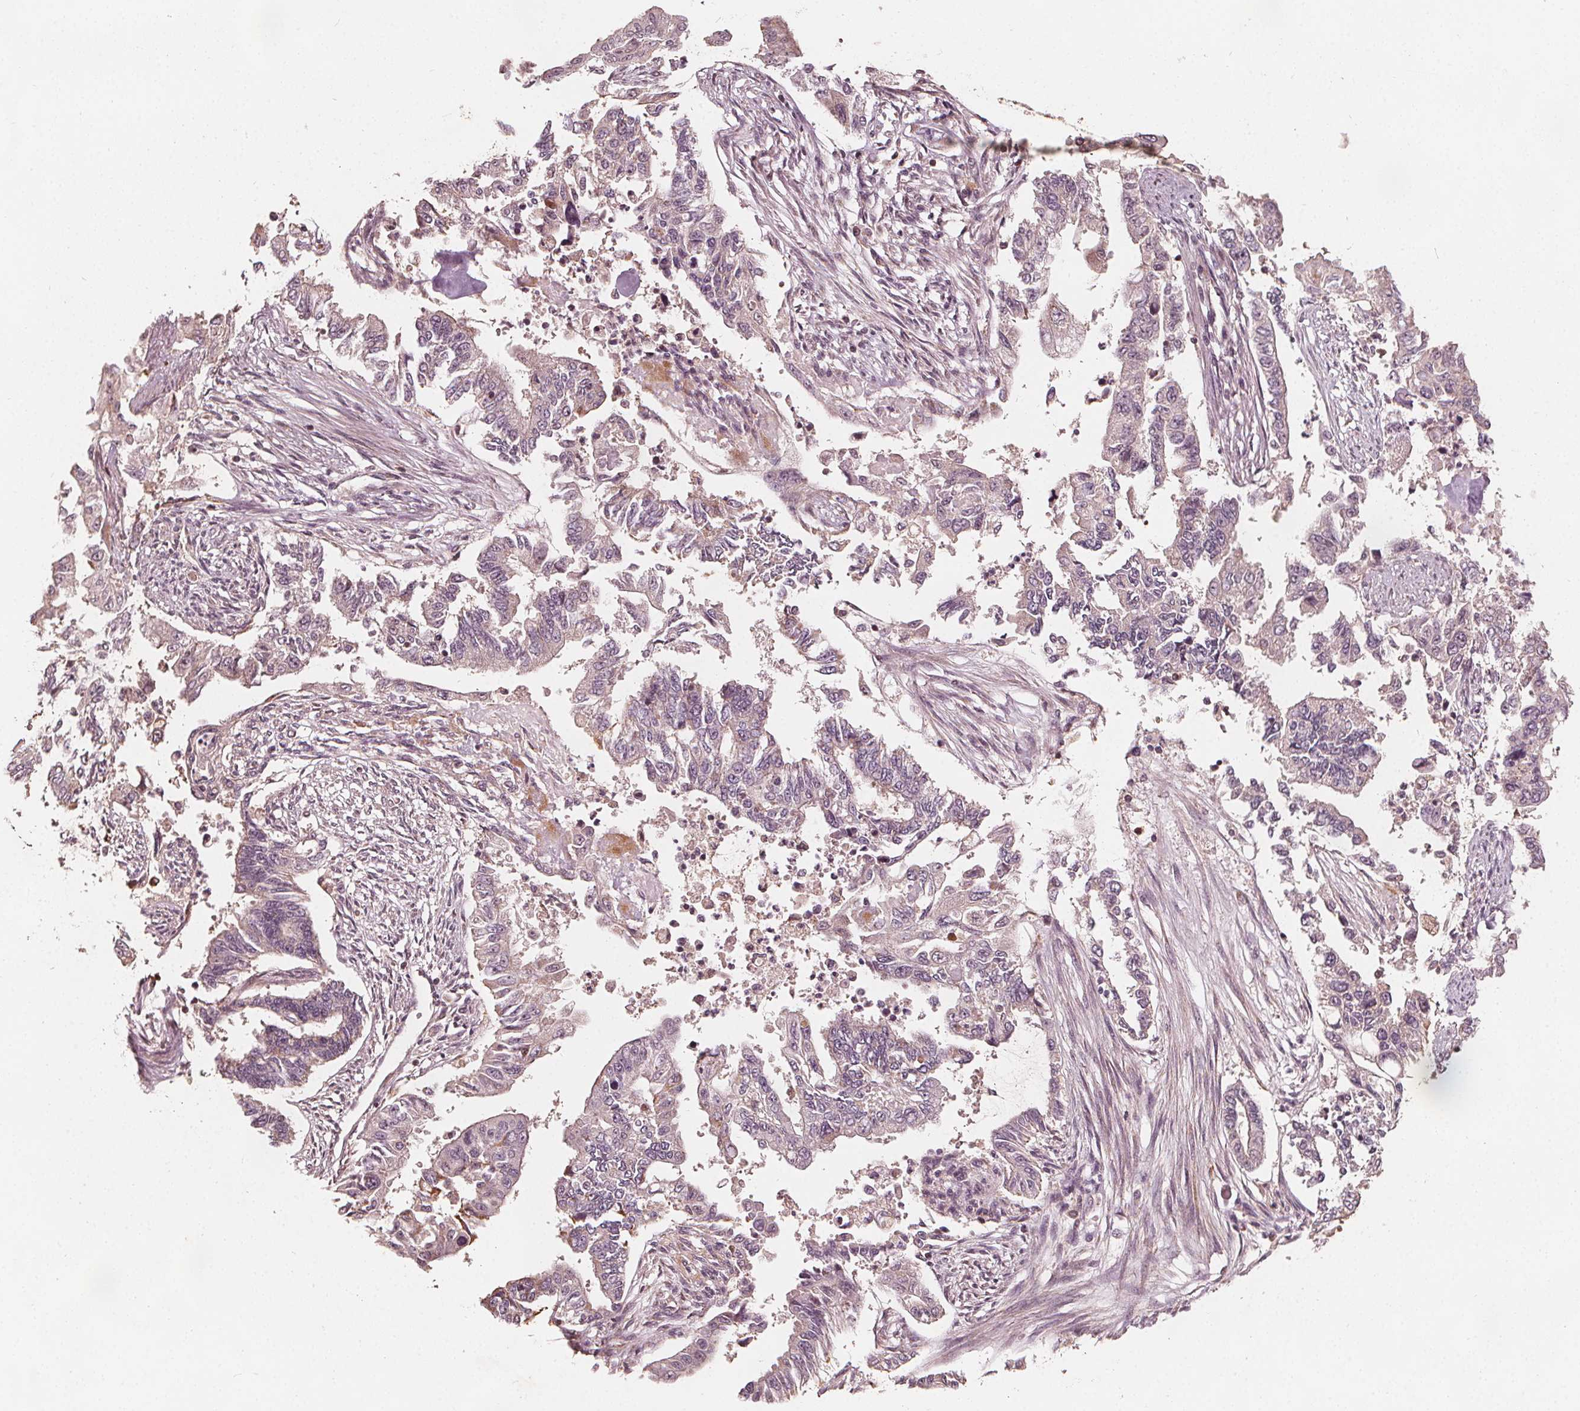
{"staining": {"intensity": "weak", "quantity": "<25%", "location": "cytoplasmic/membranous"}, "tissue": "endometrial cancer", "cell_type": "Tumor cells", "image_type": "cancer", "snomed": [{"axis": "morphology", "description": "Adenocarcinoma, NOS"}, {"axis": "topography", "description": "Uterus"}], "caption": "An immunohistochemistry image of endometrial adenocarcinoma is shown. There is no staining in tumor cells of endometrial adenocarcinoma.", "gene": "AIP", "patient": {"sex": "female", "age": 59}}